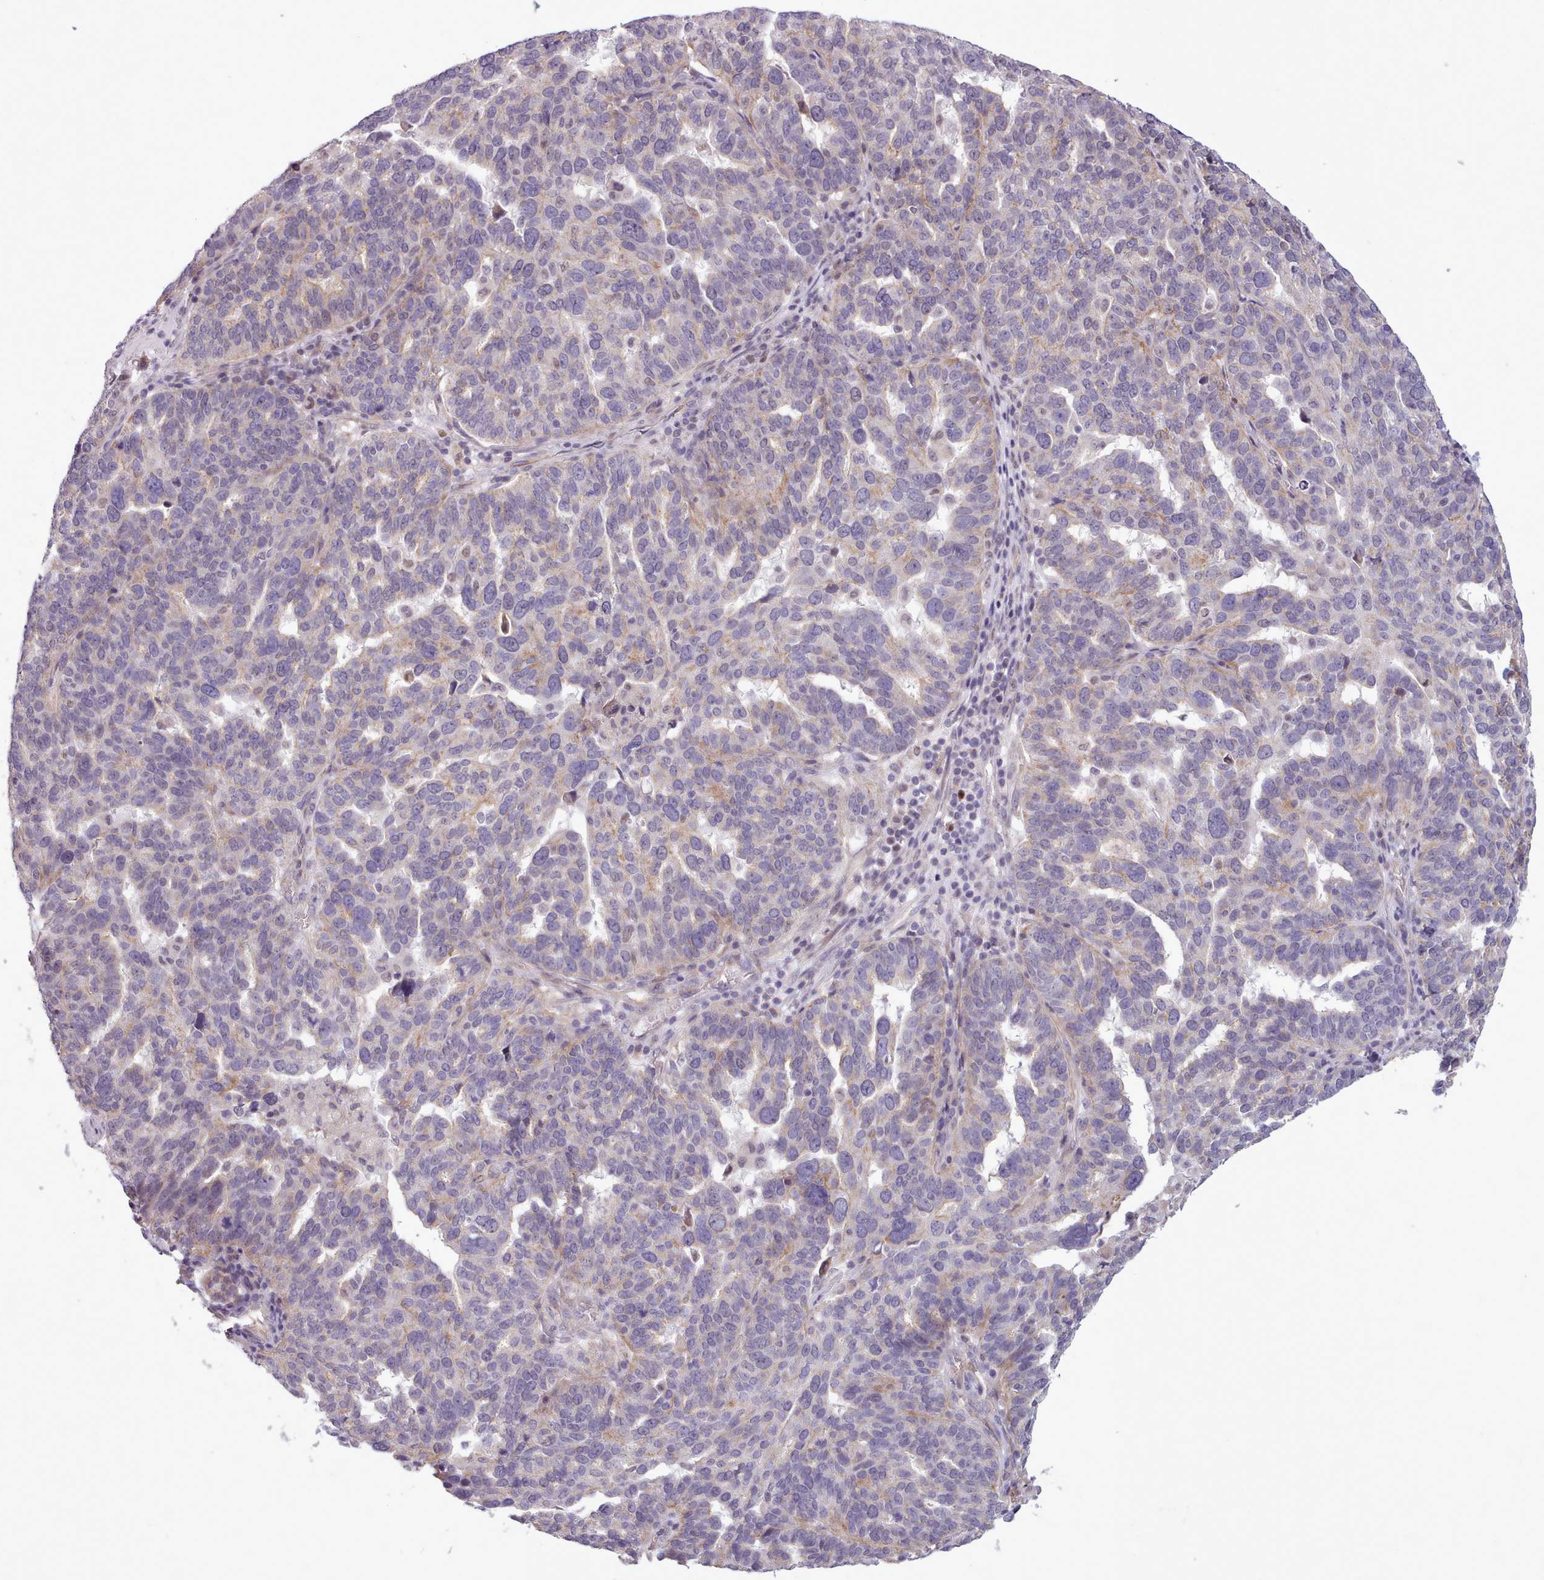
{"staining": {"intensity": "moderate", "quantity": "<25%", "location": "cytoplasmic/membranous"}, "tissue": "ovarian cancer", "cell_type": "Tumor cells", "image_type": "cancer", "snomed": [{"axis": "morphology", "description": "Cystadenocarcinoma, serous, NOS"}, {"axis": "topography", "description": "Ovary"}], "caption": "High-power microscopy captured an immunohistochemistry (IHC) micrograph of ovarian serous cystadenocarcinoma, revealing moderate cytoplasmic/membranous expression in about <25% of tumor cells.", "gene": "SLURP1", "patient": {"sex": "female", "age": 59}}